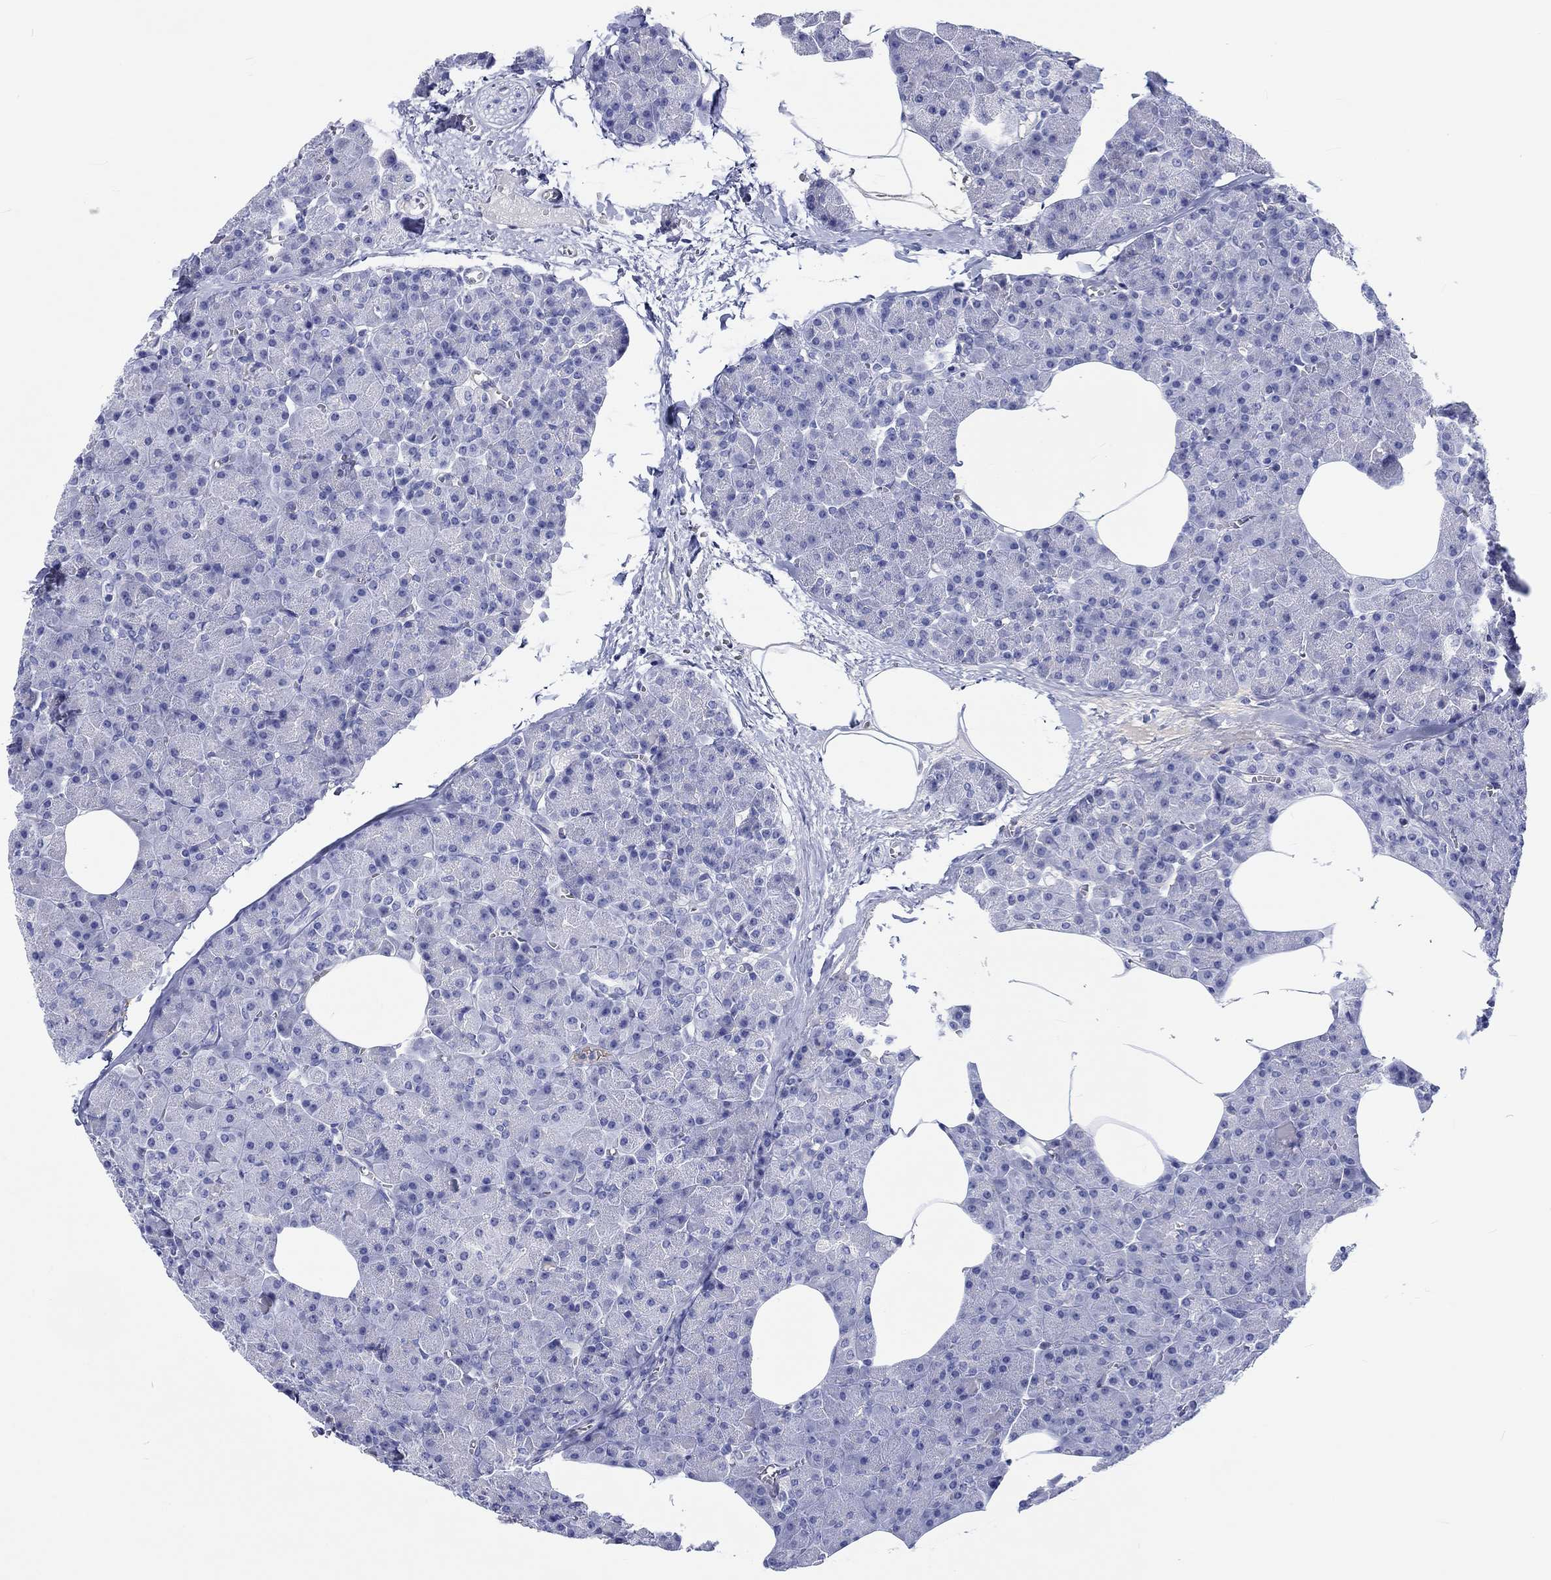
{"staining": {"intensity": "negative", "quantity": "none", "location": "none"}, "tissue": "pancreas", "cell_type": "Exocrine glandular cells", "image_type": "normal", "snomed": [{"axis": "morphology", "description": "Normal tissue, NOS"}, {"axis": "topography", "description": "Pancreas"}], "caption": "DAB (3,3'-diaminobenzidine) immunohistochemical staining of unremarkable pancreas demonstrates no significant positivity in exocrine glandular cells.", "gene": "CDY1B", "patient": {"sex": "female", "age": 45}}